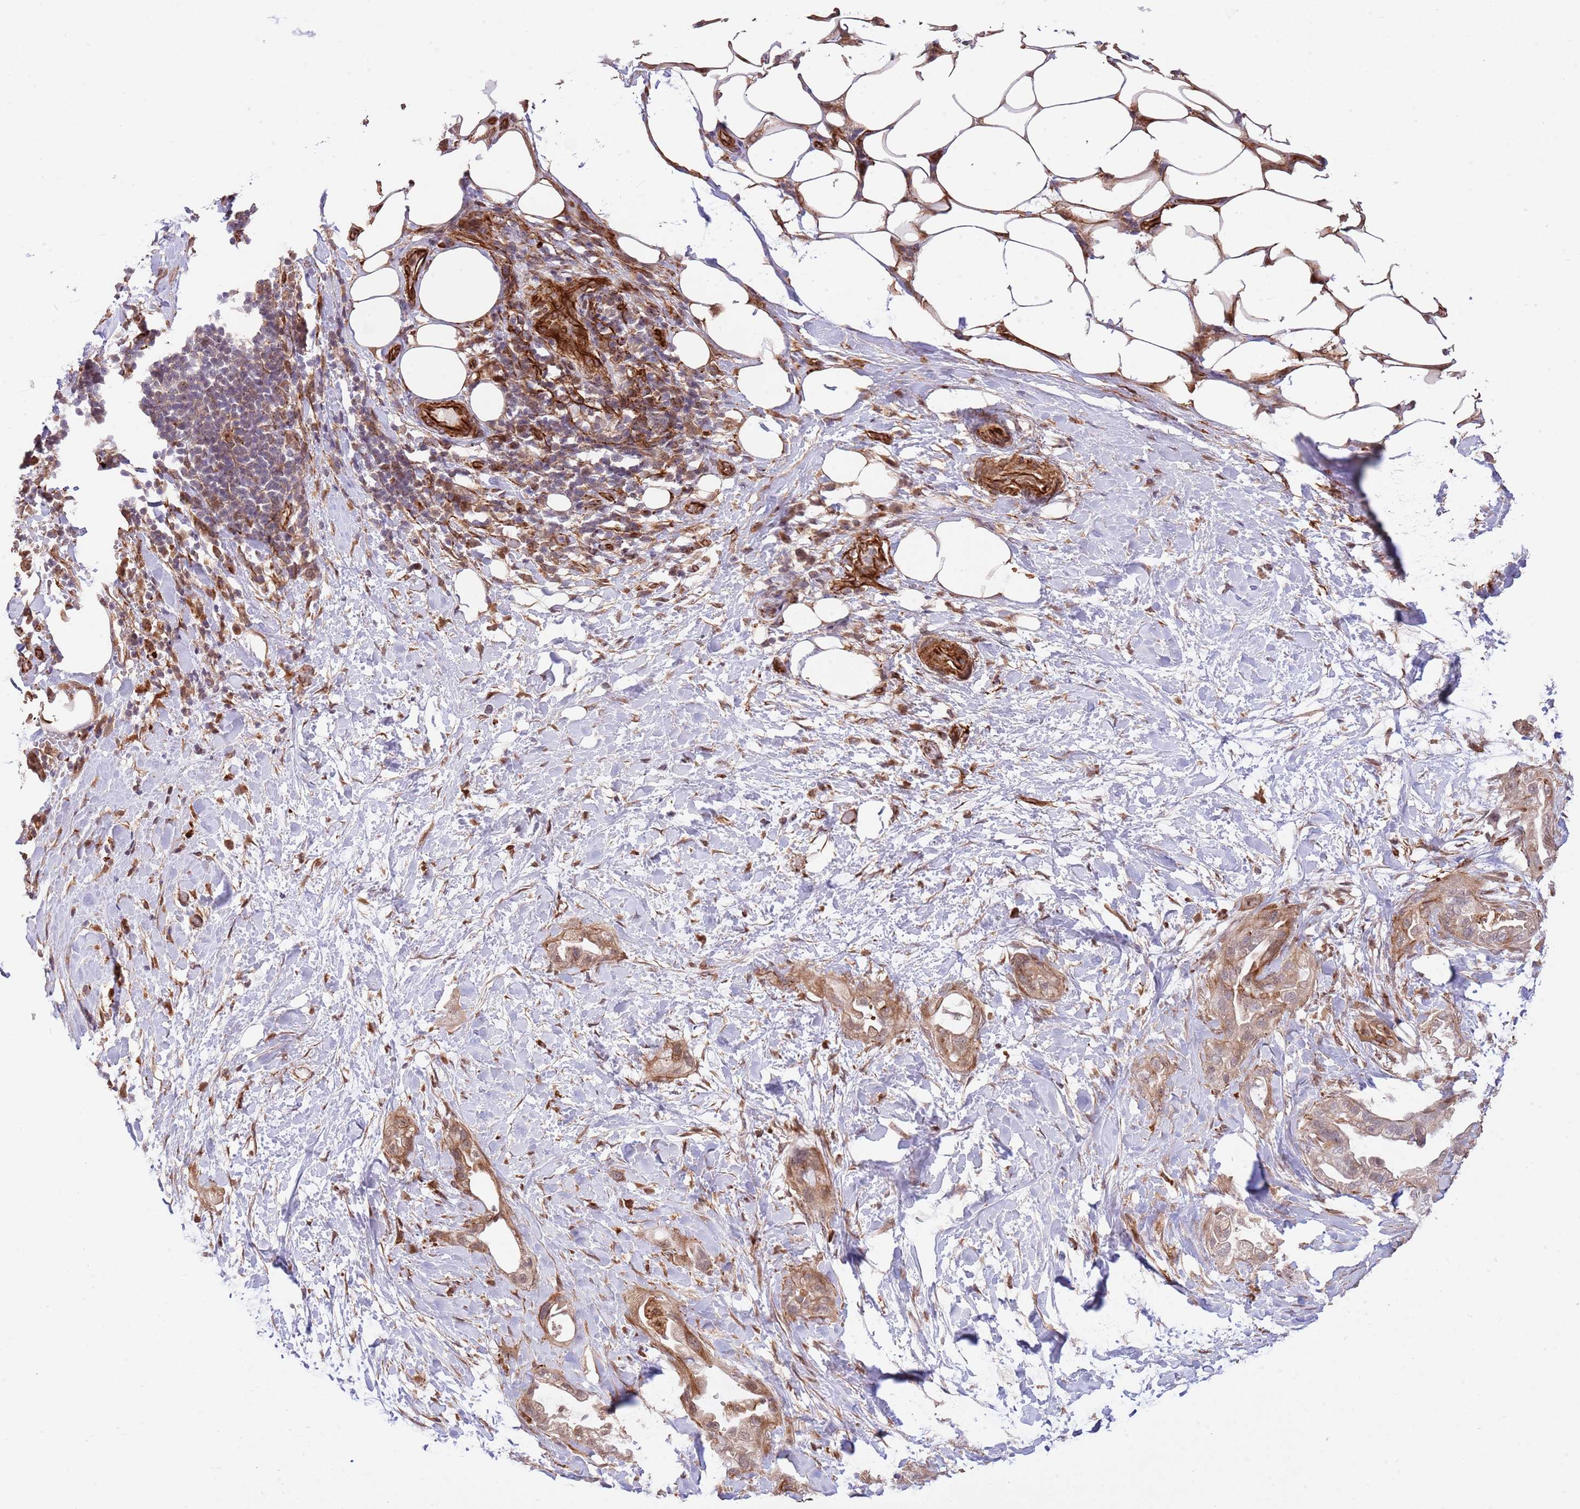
{"staining": {"intensity": "weak", "quantity": ">75%", "location": "cytoplasmic/membranous"}, "tissue": "pancreatic cancer", "cell_type": "Tumor cells", "image_type": "cancer", "snomed": [{"axis": "morphology", "description": "Adenocarcinoma, NOS"}, {"axis": "topography", "description": "Pancreas"}], "caption": "The immunohistochemical stain labels weak cytoplasmic/membranous staining in tumor cells of pancreatic adenocarcinoma tissue. Using DAB (brown) and hematoxylin (blue) stains, captured at high magnification using brightfield microscopy.", "gene": "NEK3", "patient": {"sex": "male", "age": 44}}